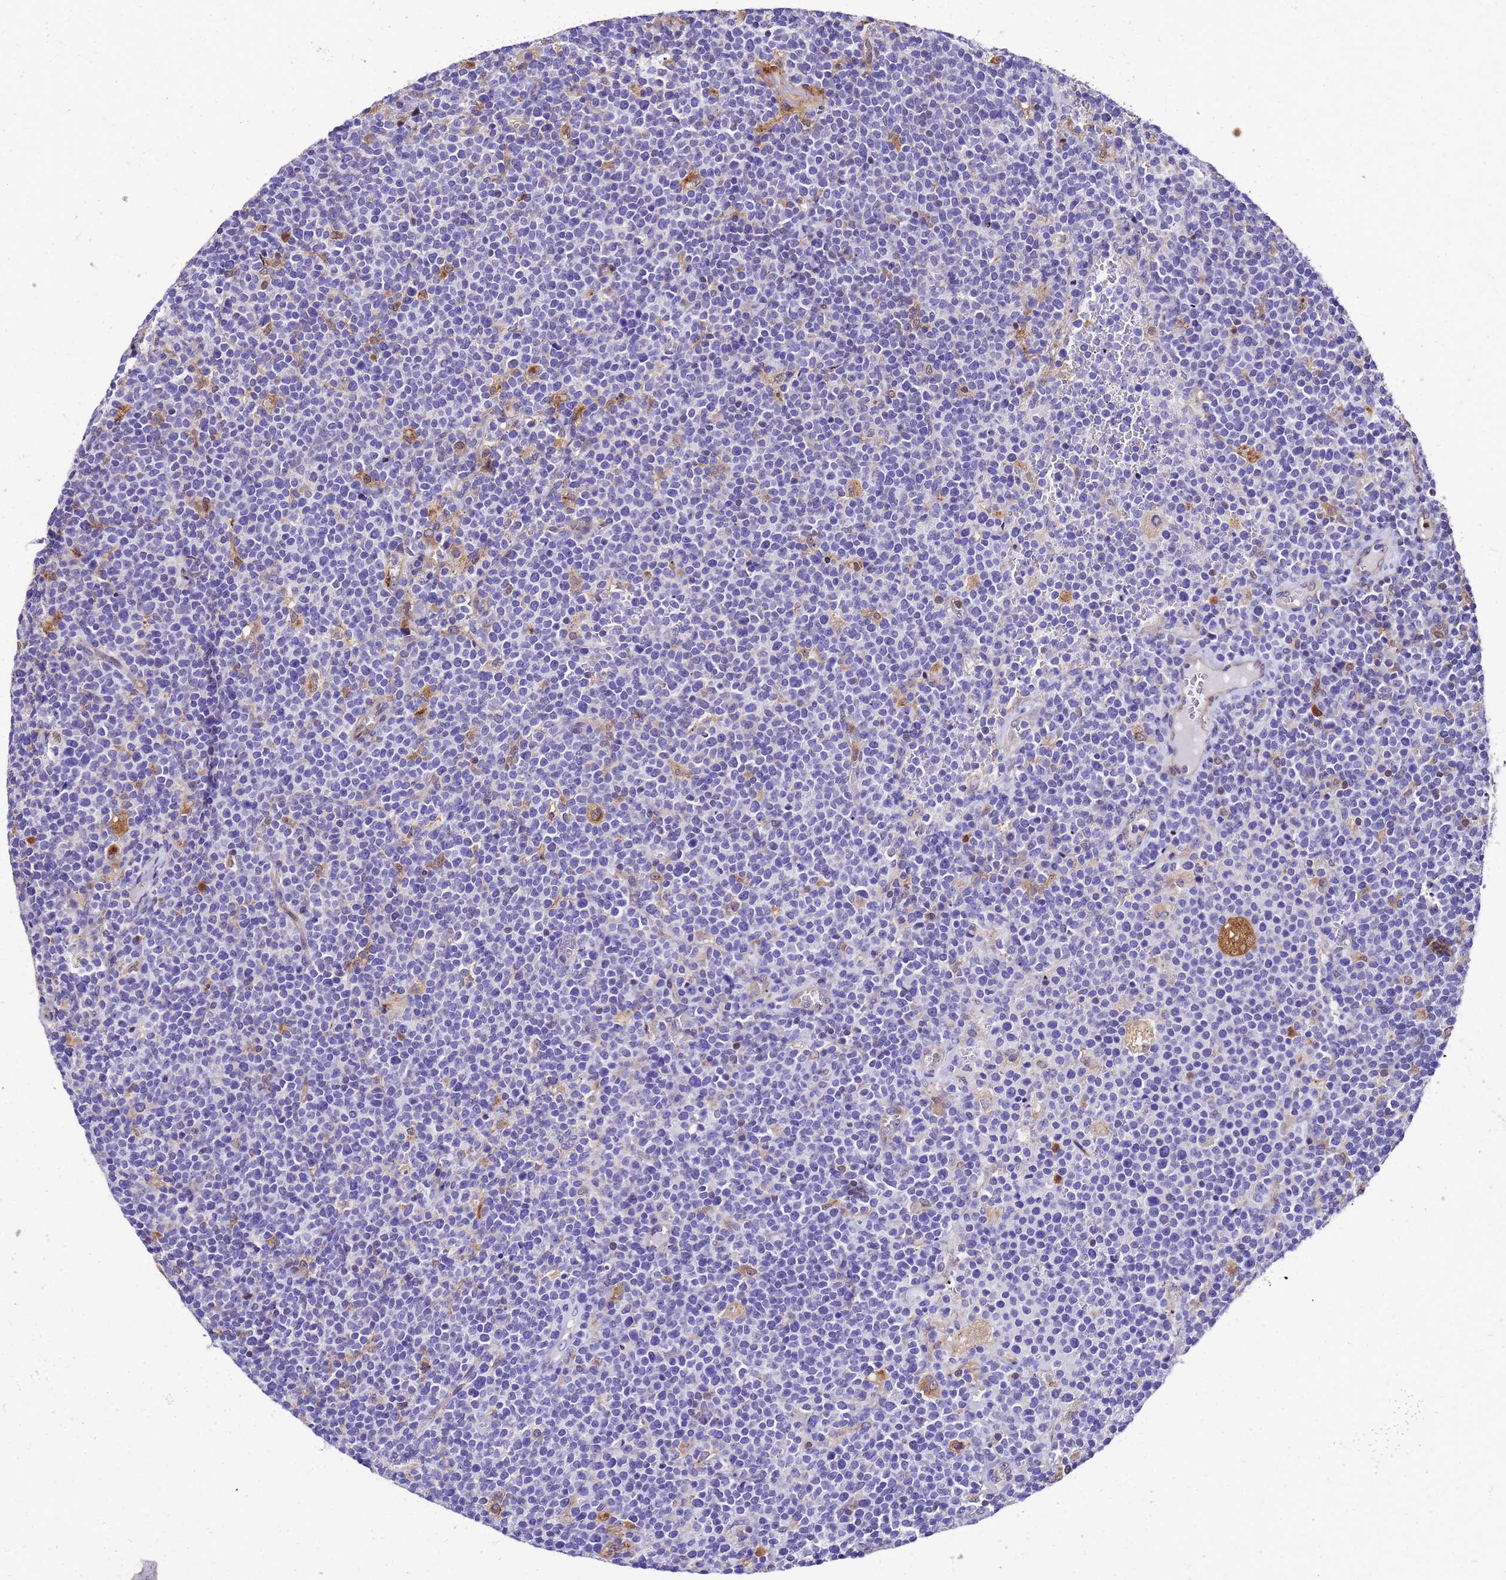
{"staining": {"intensity": "negative", "quantity": "none", "location": "none"}, "tissue": "lymphoma", "cell_type": "Tumor cells", "image_type": "cancer", "snomed": [{"axis": "morphology", "description": "Malignant lymphoma, non-Hodgkin's type, High grade"}, {"axis": "topography", "description": "Lymph node"}], "caption": "Histopathology image shows no protein staining in tumor cells of malignant lymphoma, non-Hodgkin's type (high-grade) tissue. (Immunohistochemistry (ihc), brightfield microscopy, high magnification).", "gene": "S100A11", "patient": {"sex": "male", "age": 61}}